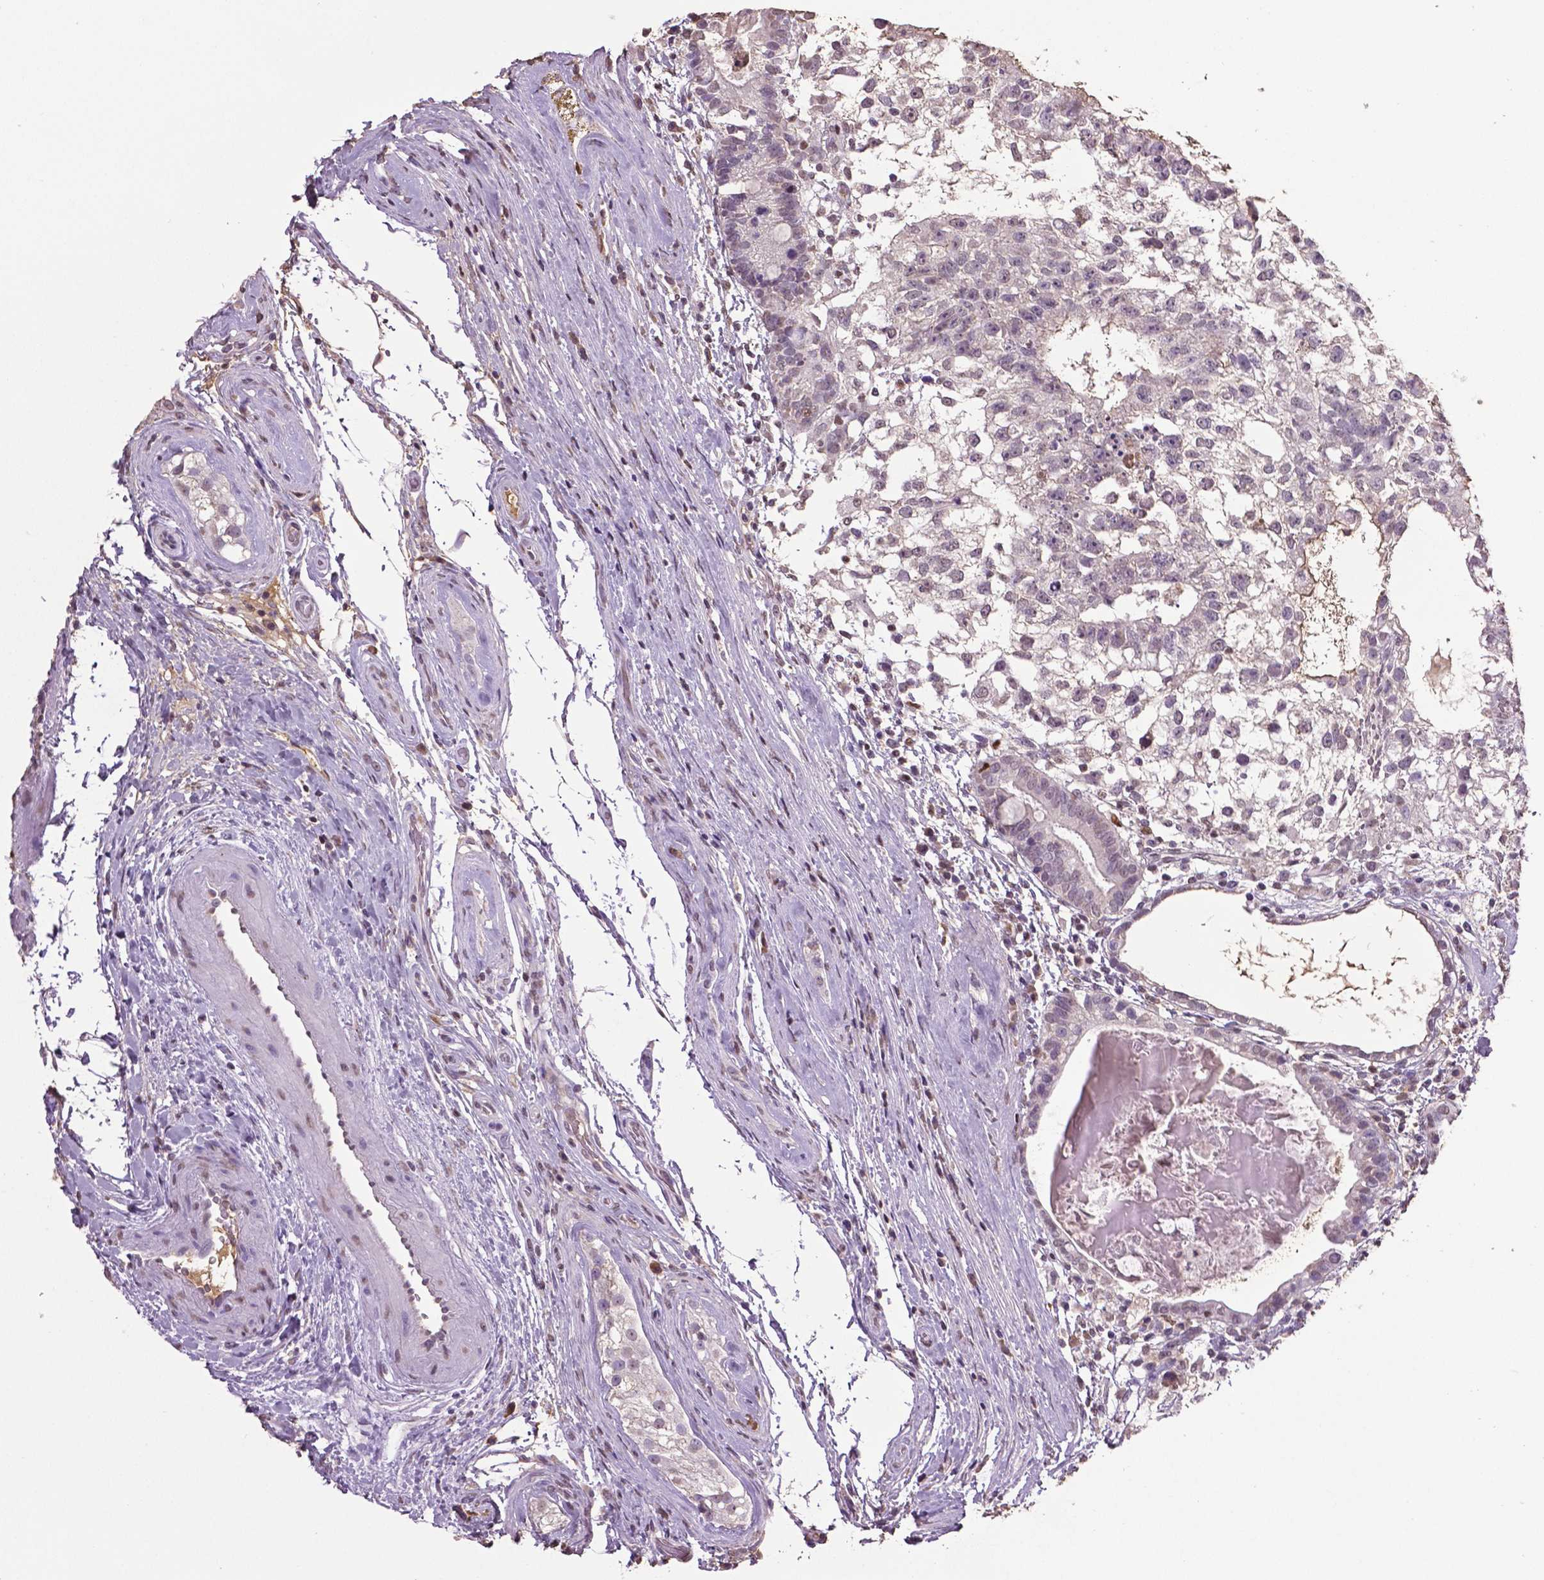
{"staining": {"intensity": "negative", "quantity": "none", "location": "none"}, "tissue": "testis cancer", "cell_type": "Tumor cells", "image_type": "cancer", "snomed": [{"axis": "morphology", "description": "Seminoma, NOS"}, {"axis": "morphology", "description": "Carcinoma, Embryonal, NOS"}, {"axis": "topography", "description": "Testis"}], "caption": "This is an IHC image of testis embryonal carcinoma. There is no positivity in tumor cells.", "gene": "RUNX3", "patient": {"sex": "male", "age": 41}}